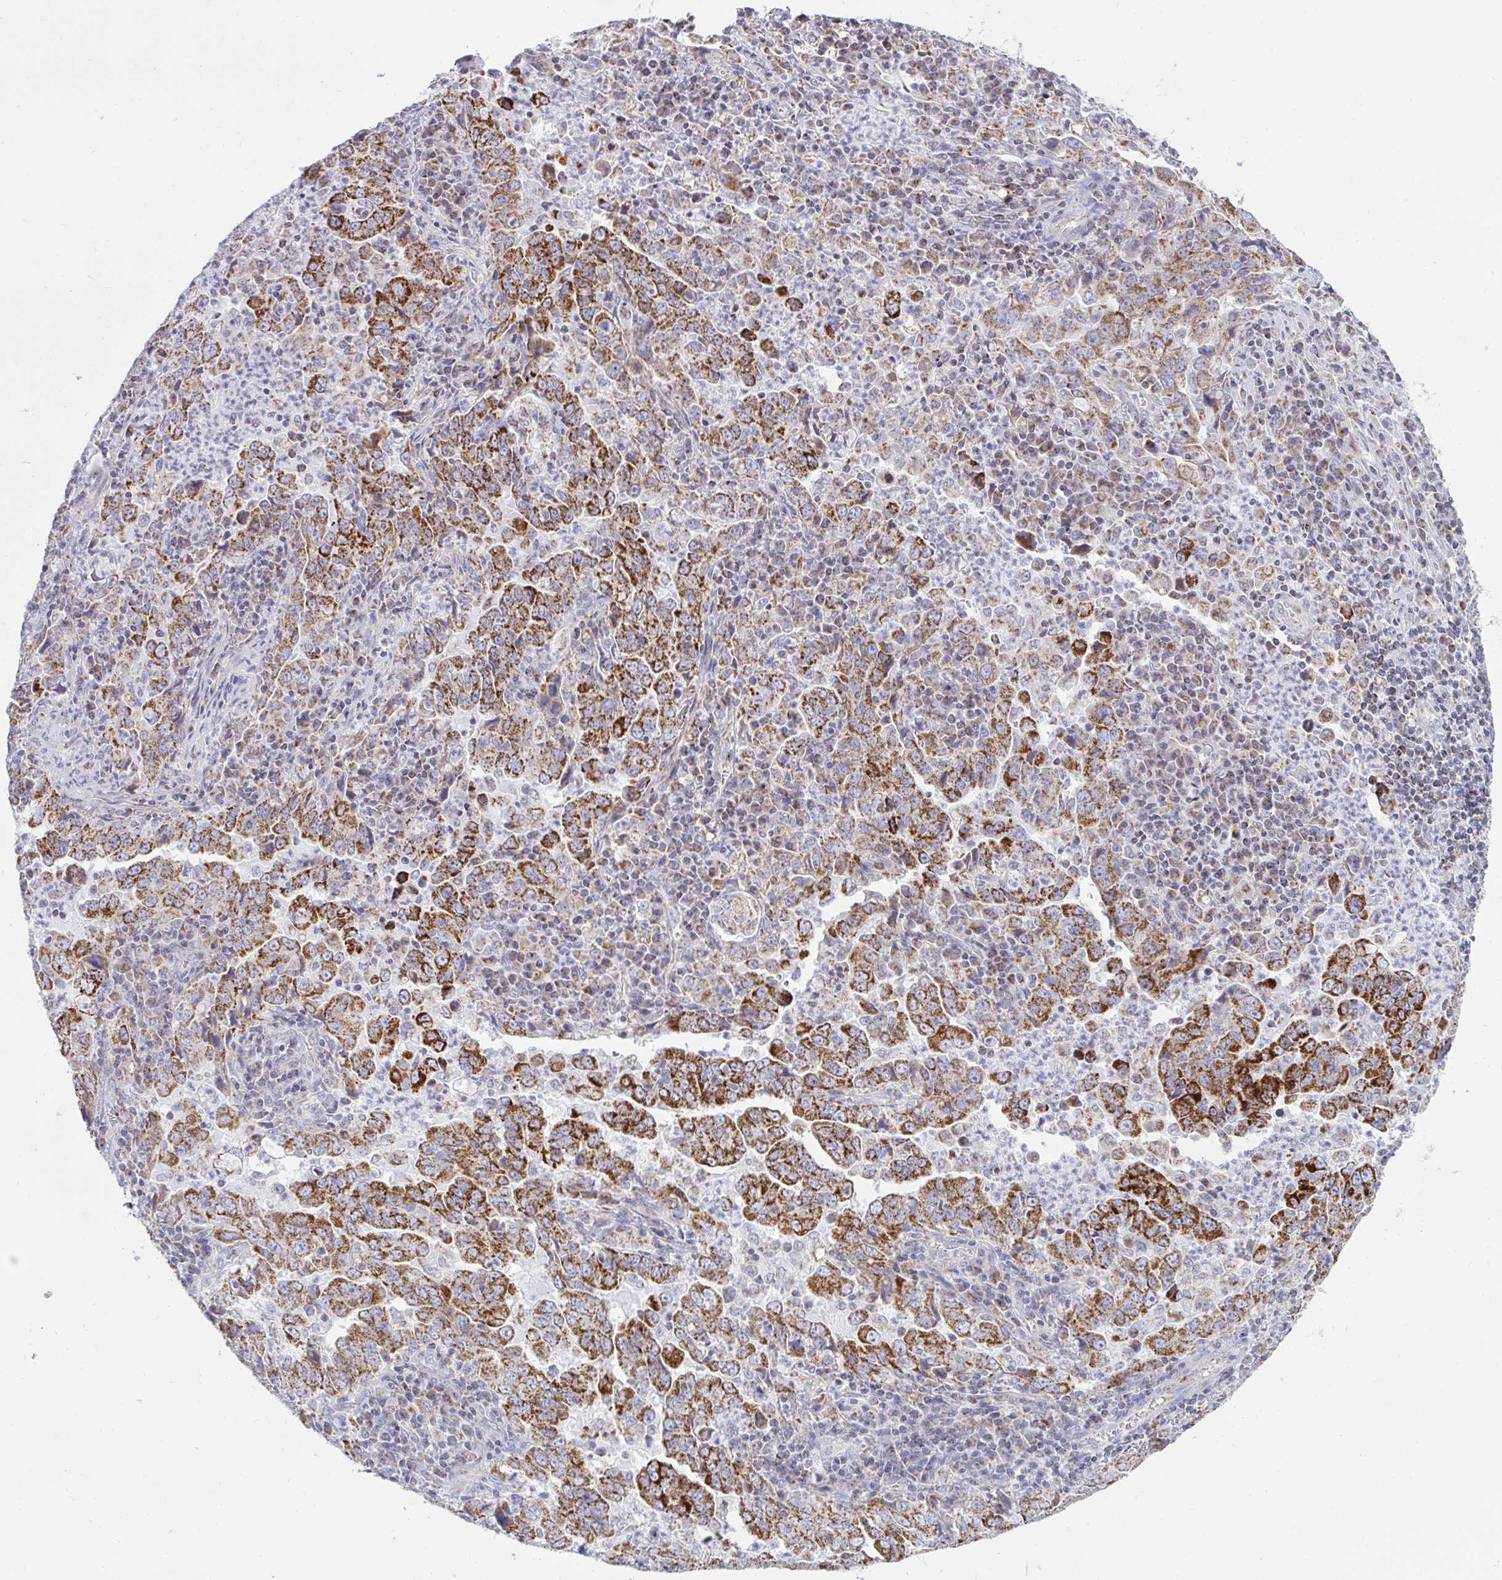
{"staining": {"intensity": "moderate", "quantity": ">75%", "location": "cytoplasmic/membranous"}, "tissue": "lung cancer", "cell_type": "Tumor cells", "image_type": "cancer", "snomed": [{"axis": "morphology", "description": "Adenocarcinoma, NOS"}, {"axis": "topography", "description": "Lung"}], "caption": "An image showing moderate cytoplasmic/membranous expression in about >75% of tumor cells in lung adenocarcinoma, as visualized by brown immunohistochemical staining.", "gene": "HSPE1", "patient": {"sex": "male", "age": 67}}